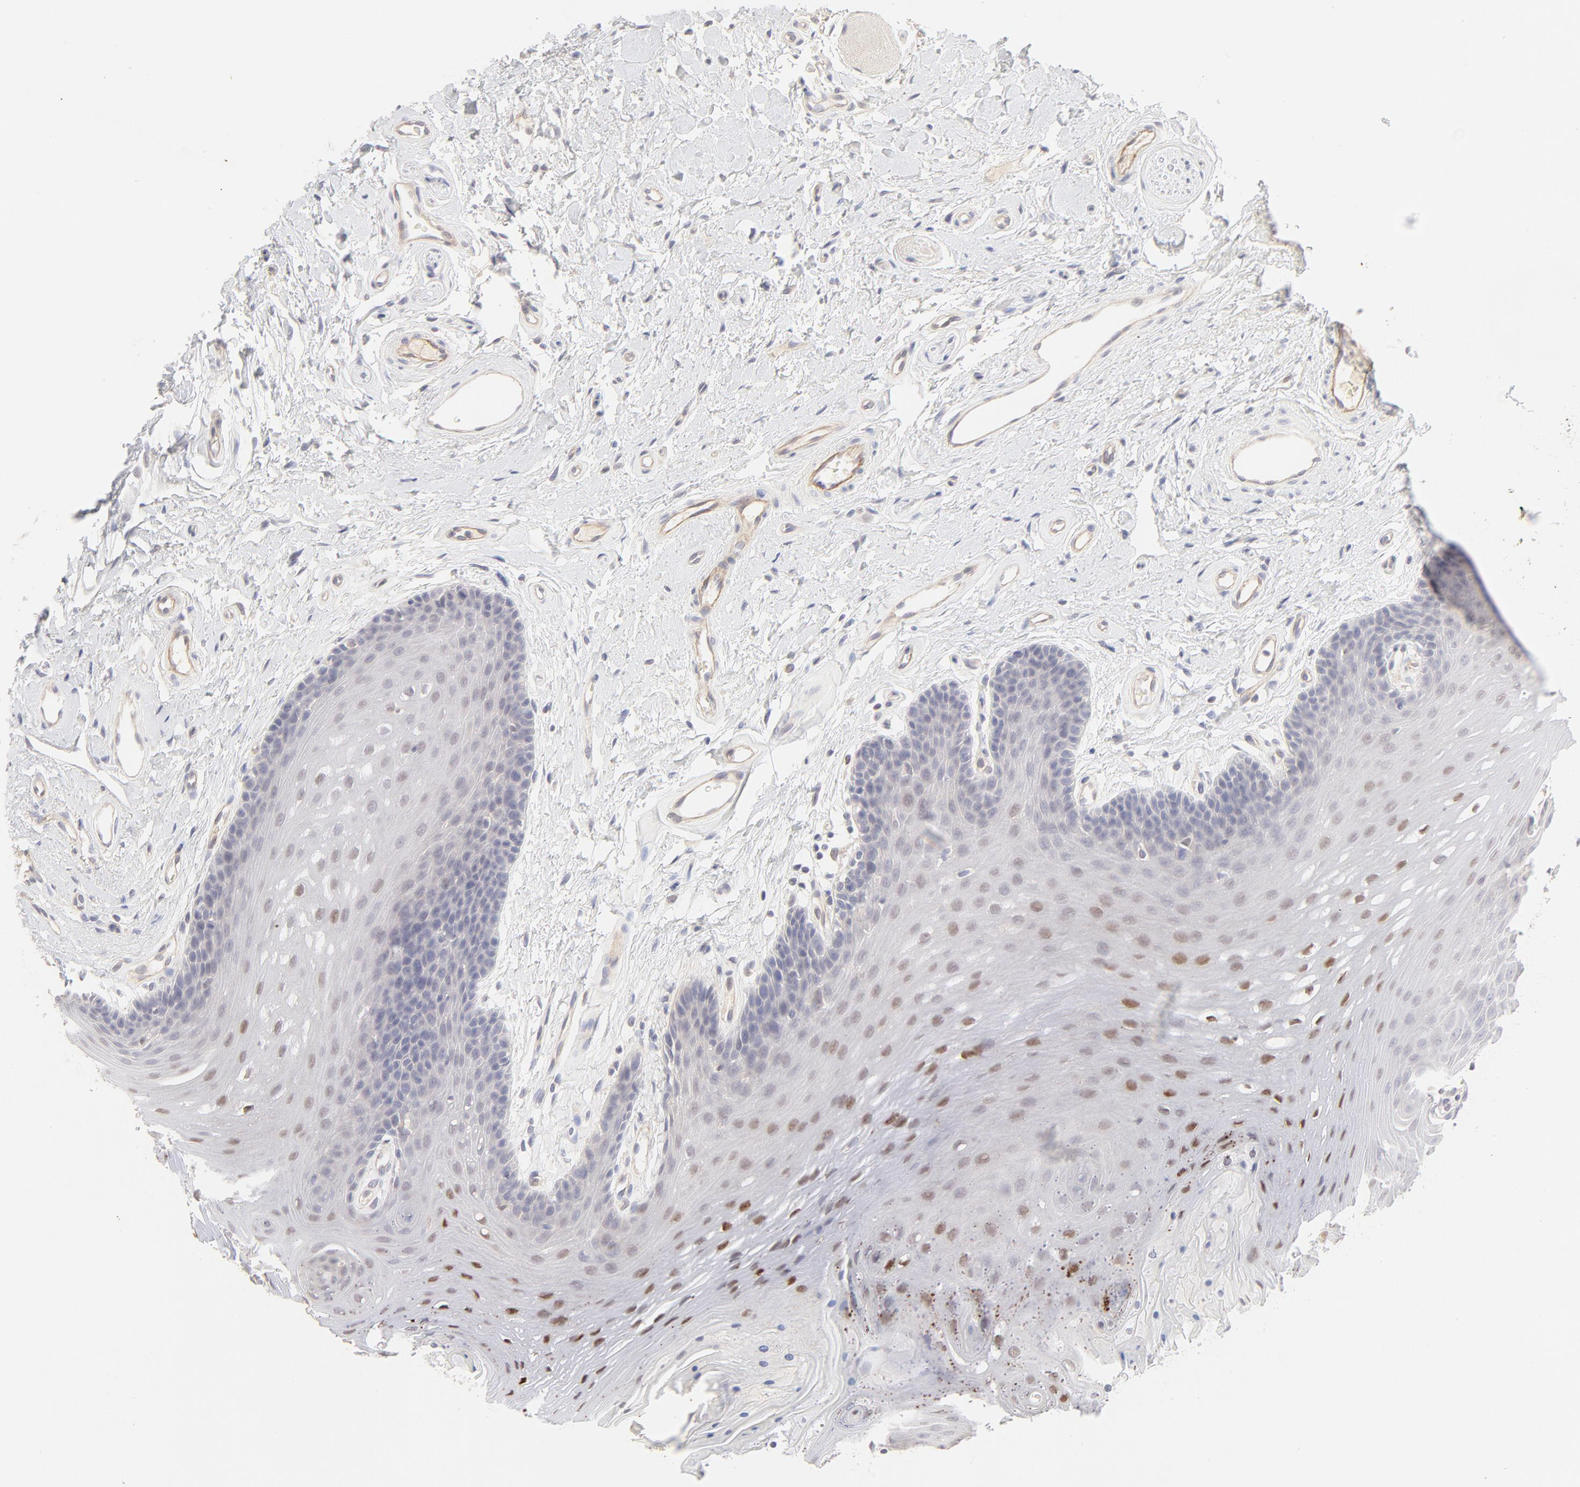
{"staining": {"intensity": "moderate", "quantity": "25%-75%", "location": "nuclear"}, "tissue": "oral mucosa", "cell_type": "Squamous epithelial cells", "image_type": "normal", "snomed": [{"axis": "morphology", "description": "Normal tissue, NOS"}, {"axis": "topography", "description": "Oral tissue"}], "caption": "Immunohistochemistry (DAB (3,3'-diaminobenzidine)) staining of normal oral mucosa shows moderate nuclear protein positivity in about 25%-75% of squamous epithelial cells.", "gene": "ELF3", "patient": {"sex": "male", "age": 62}}